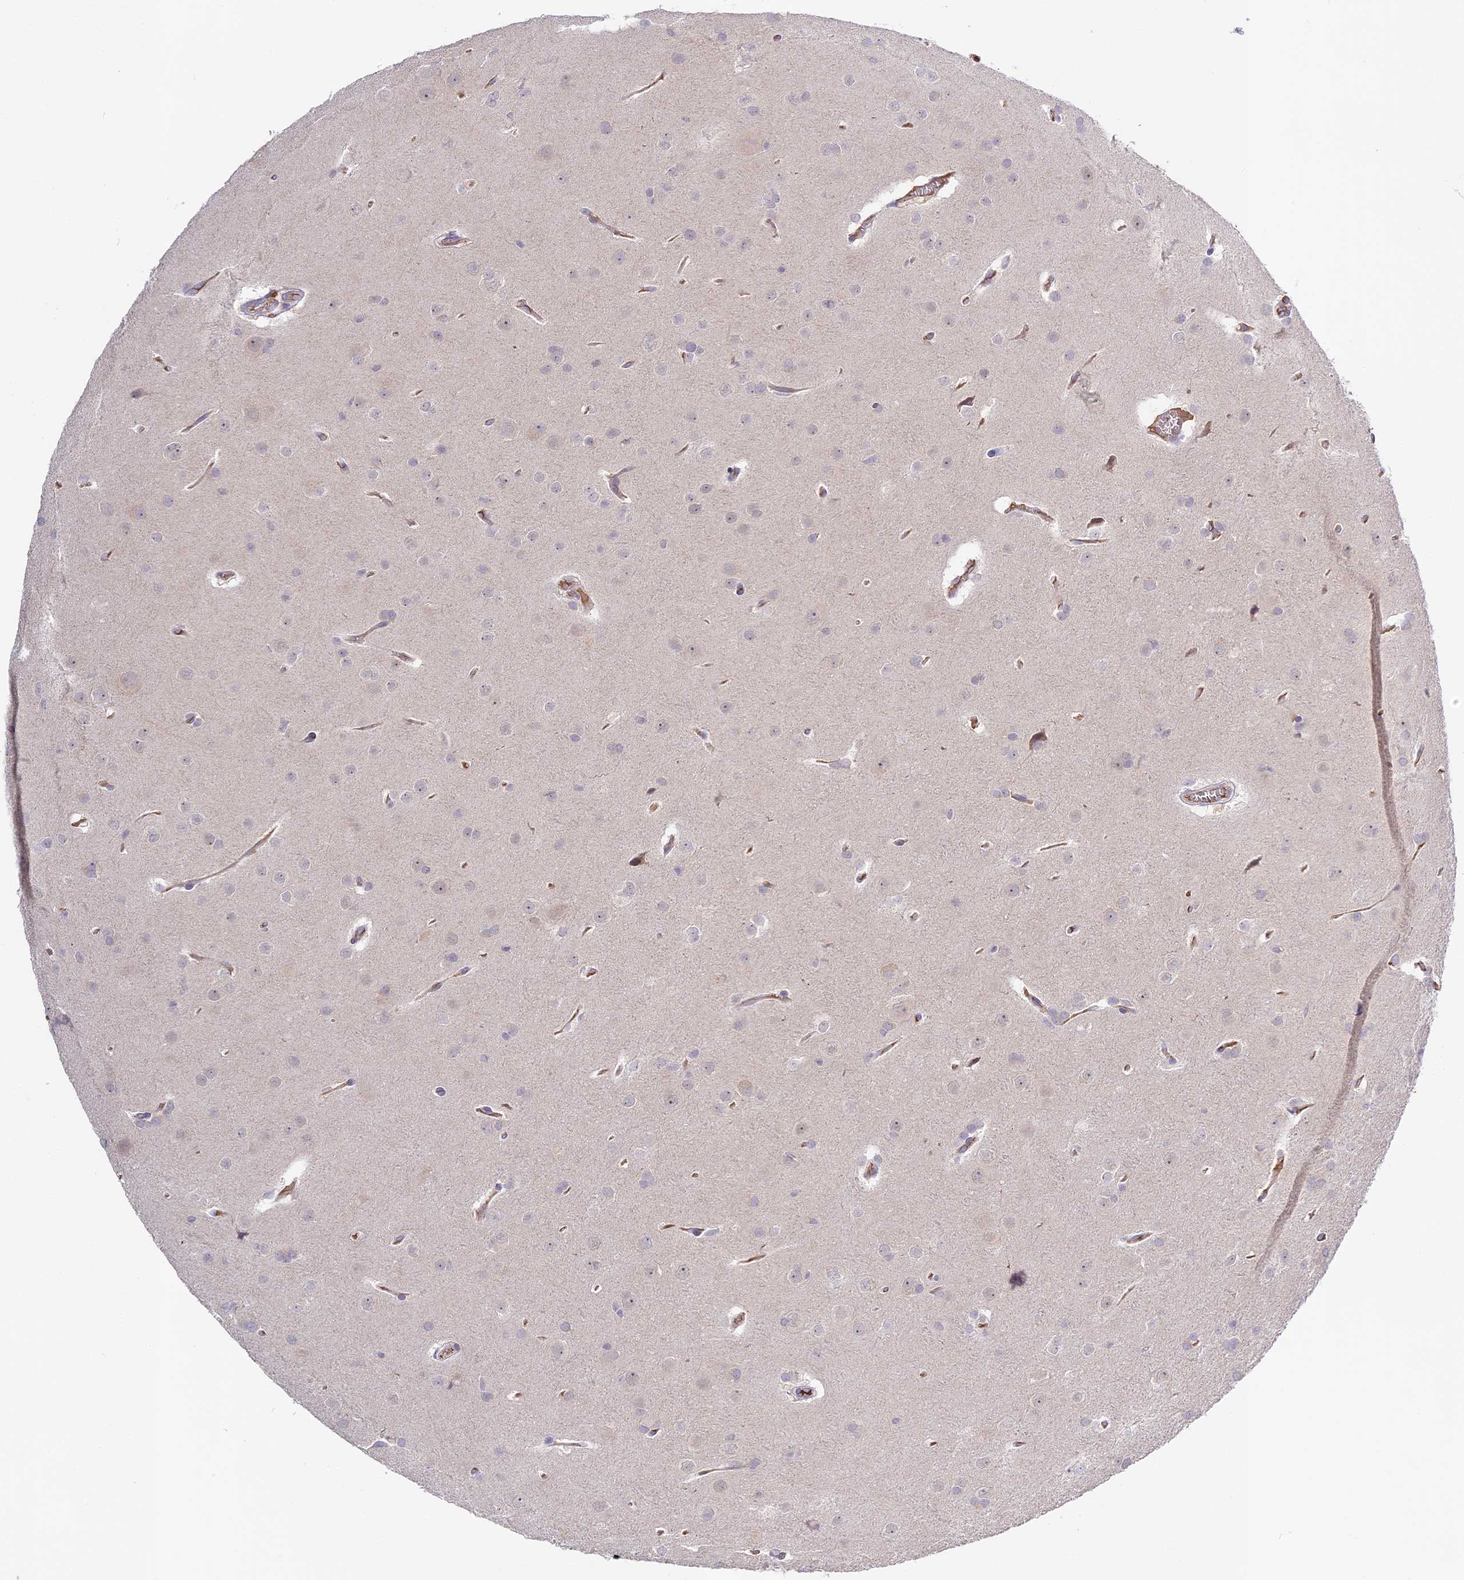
{"staining": {"intensity": "negative", "quantity": "none", "location": "none"}, "tissue": "glioma", "cell_type": "Tumor cells", "image_type": "cancer", "snomed": [{"axis": "morphology", "description": "Glioma, malignant, Low grade"}, {"axis": "topography", "description": "Brain"}], "caption": "High power microscopy photomicrograph of an IHC photomicrograph of glioma, revealing no significant expression in tumor cells.", "gene": "ADGRD1", "patient": {"sex": "female", "age": 32}}